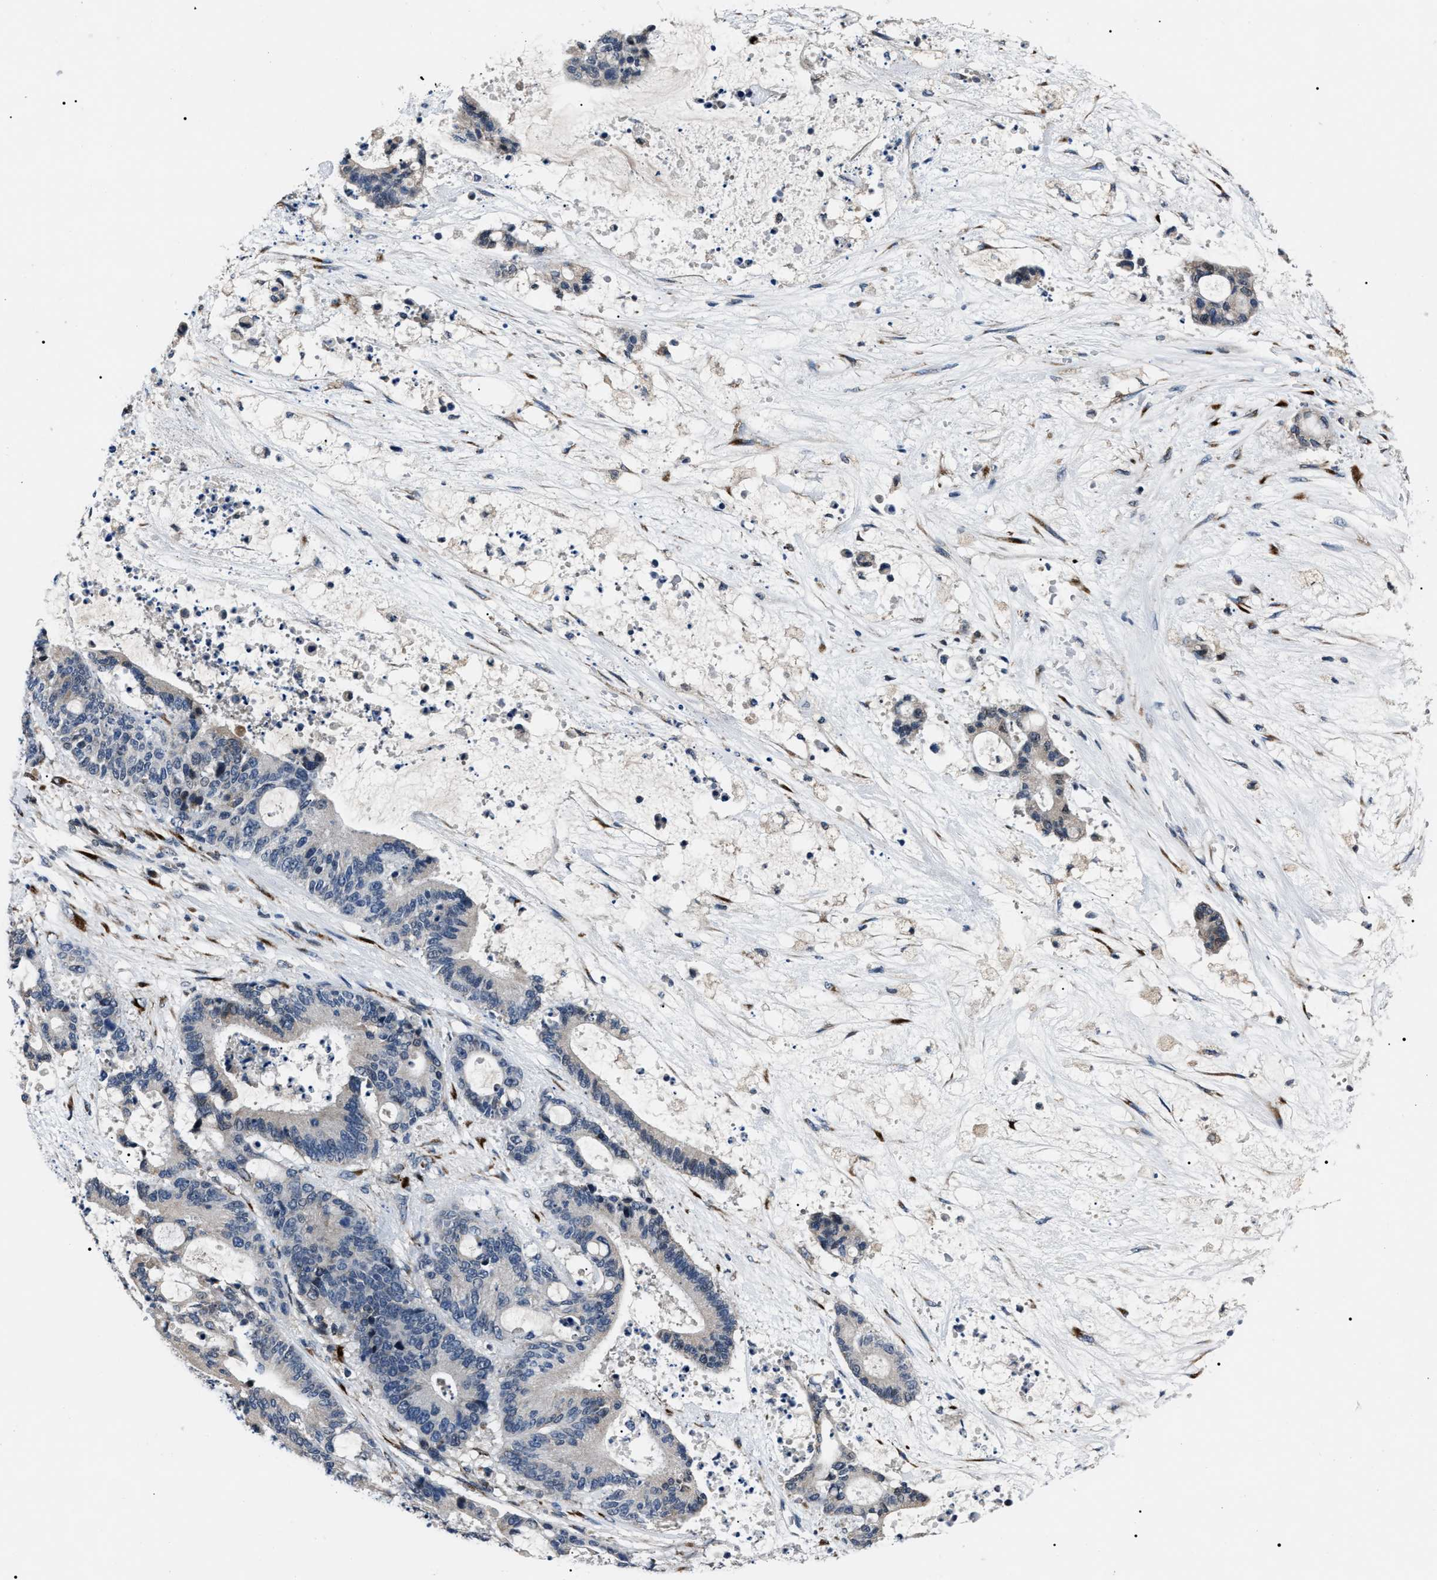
{"staining": {"intensity": "negative", "quantity": "none", "location": "none"}, "tissue": "liver cancer", "cell_type": "Tumor cells", "image_type": "cancer", "snomed": [{"axis": "morphology", "description": "Normal tissue, NOS"}, {"axis": "morphology", "description": "Cholangiocarcinoma"}, {"axis": "topography", "description": "Liver"}, {"axis": "topography", "description": "Peripheral nerve tissue"}], "caption": "Tumor cells show no significant expression in liver cancer.", "gene": "LRRC14", "patient": {"sex": "female", "age": 73}}